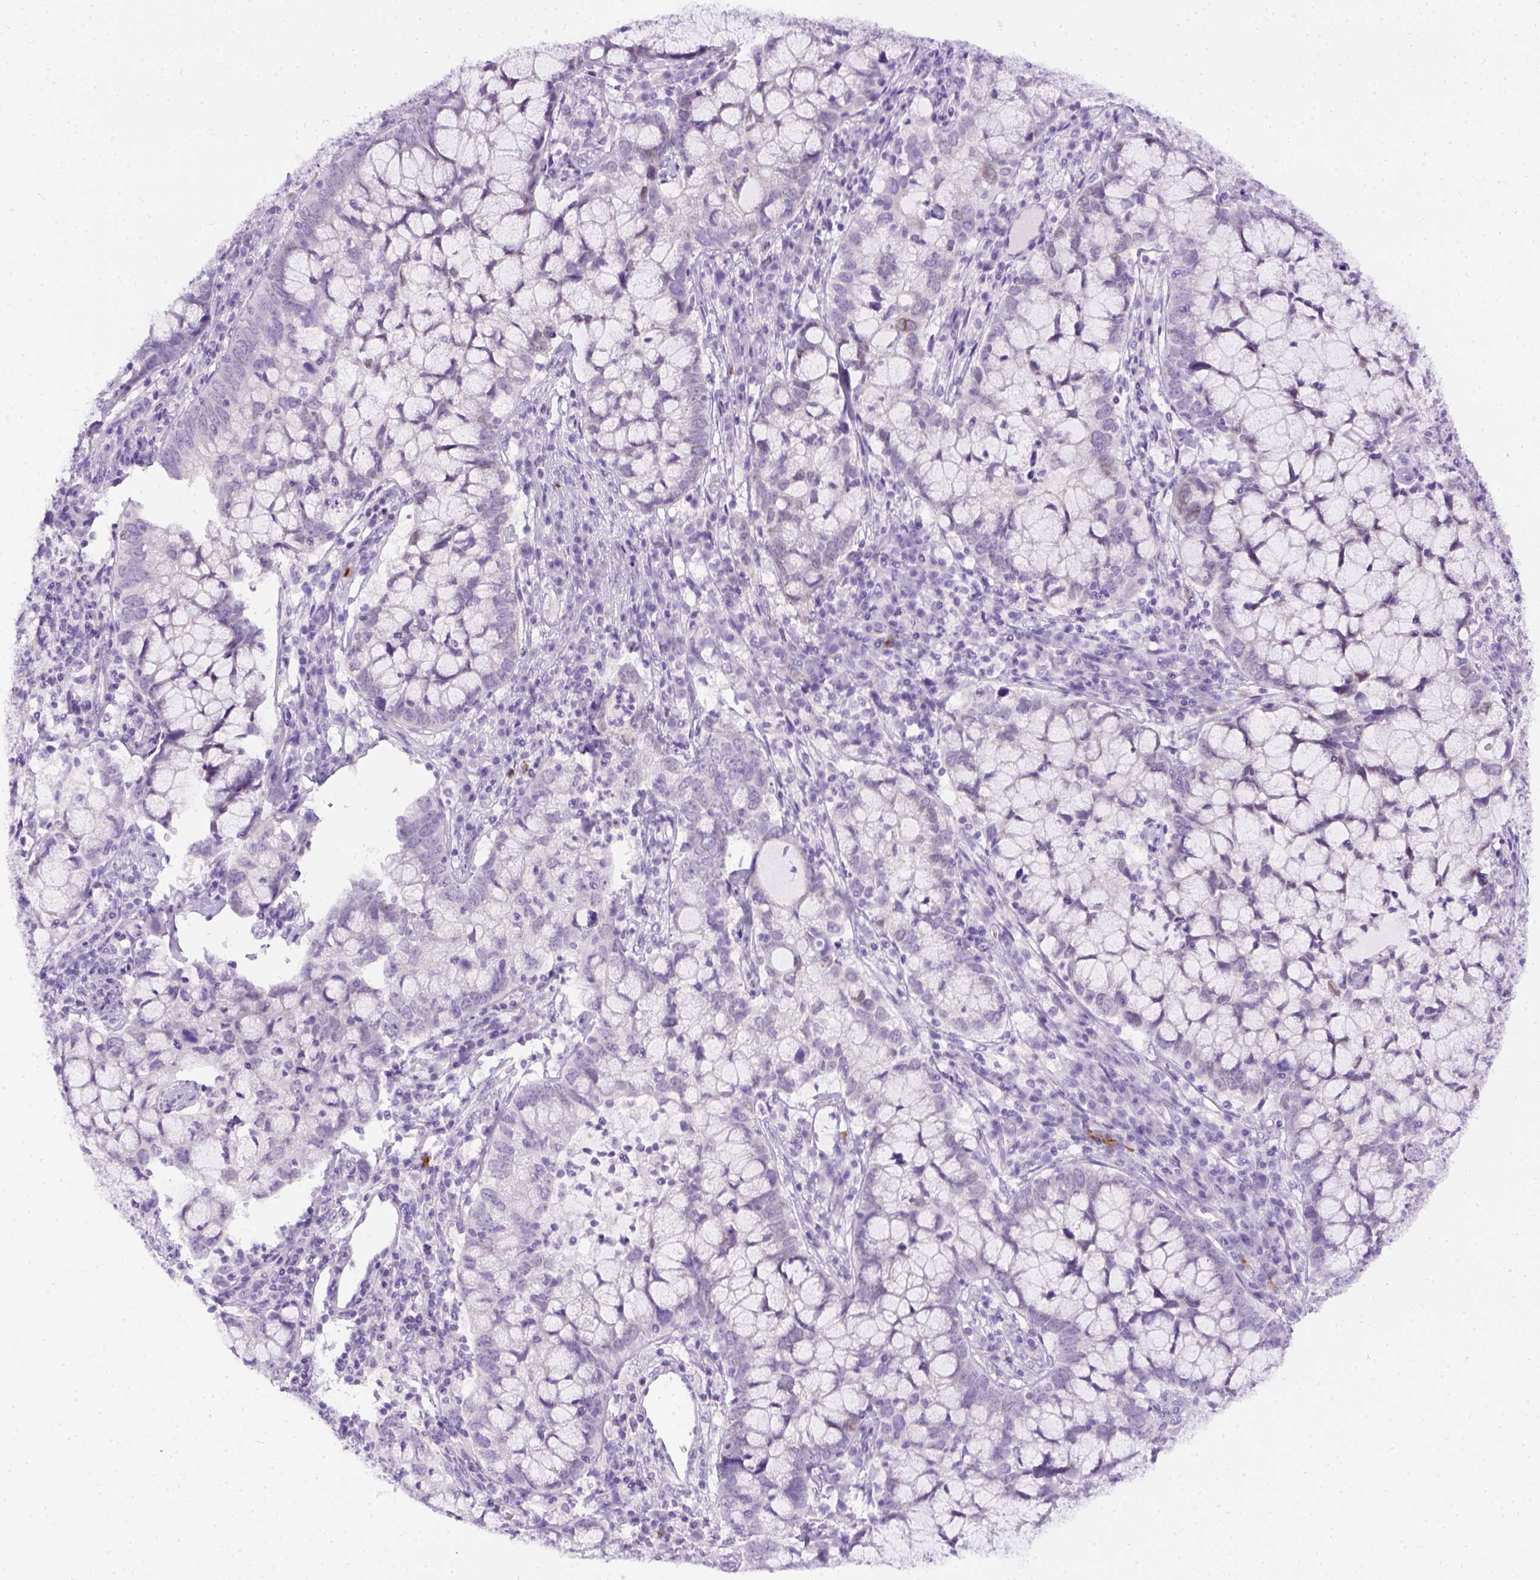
{"staining": {"intensity": "negative", "quantity": "none", "location": "none"}, "tissue": "cervical cancer", "cell_type": "Tumor cells", "image_type": "cancer", "snomed": [{"axis": "morphology", "description": "Adenocarcinoma, NOS"}, {"axis": "topography", "description": "Cervix"}], "caption": "This histopathology image is of cervical adenocarcinoma stained with immunohistochemistry to label a protein in brown with the nuclei are counter-stained blue. There is no expression in tumor cells.", "gene": "FAM184B", "patient": {"sex": "female", "age": 40}}